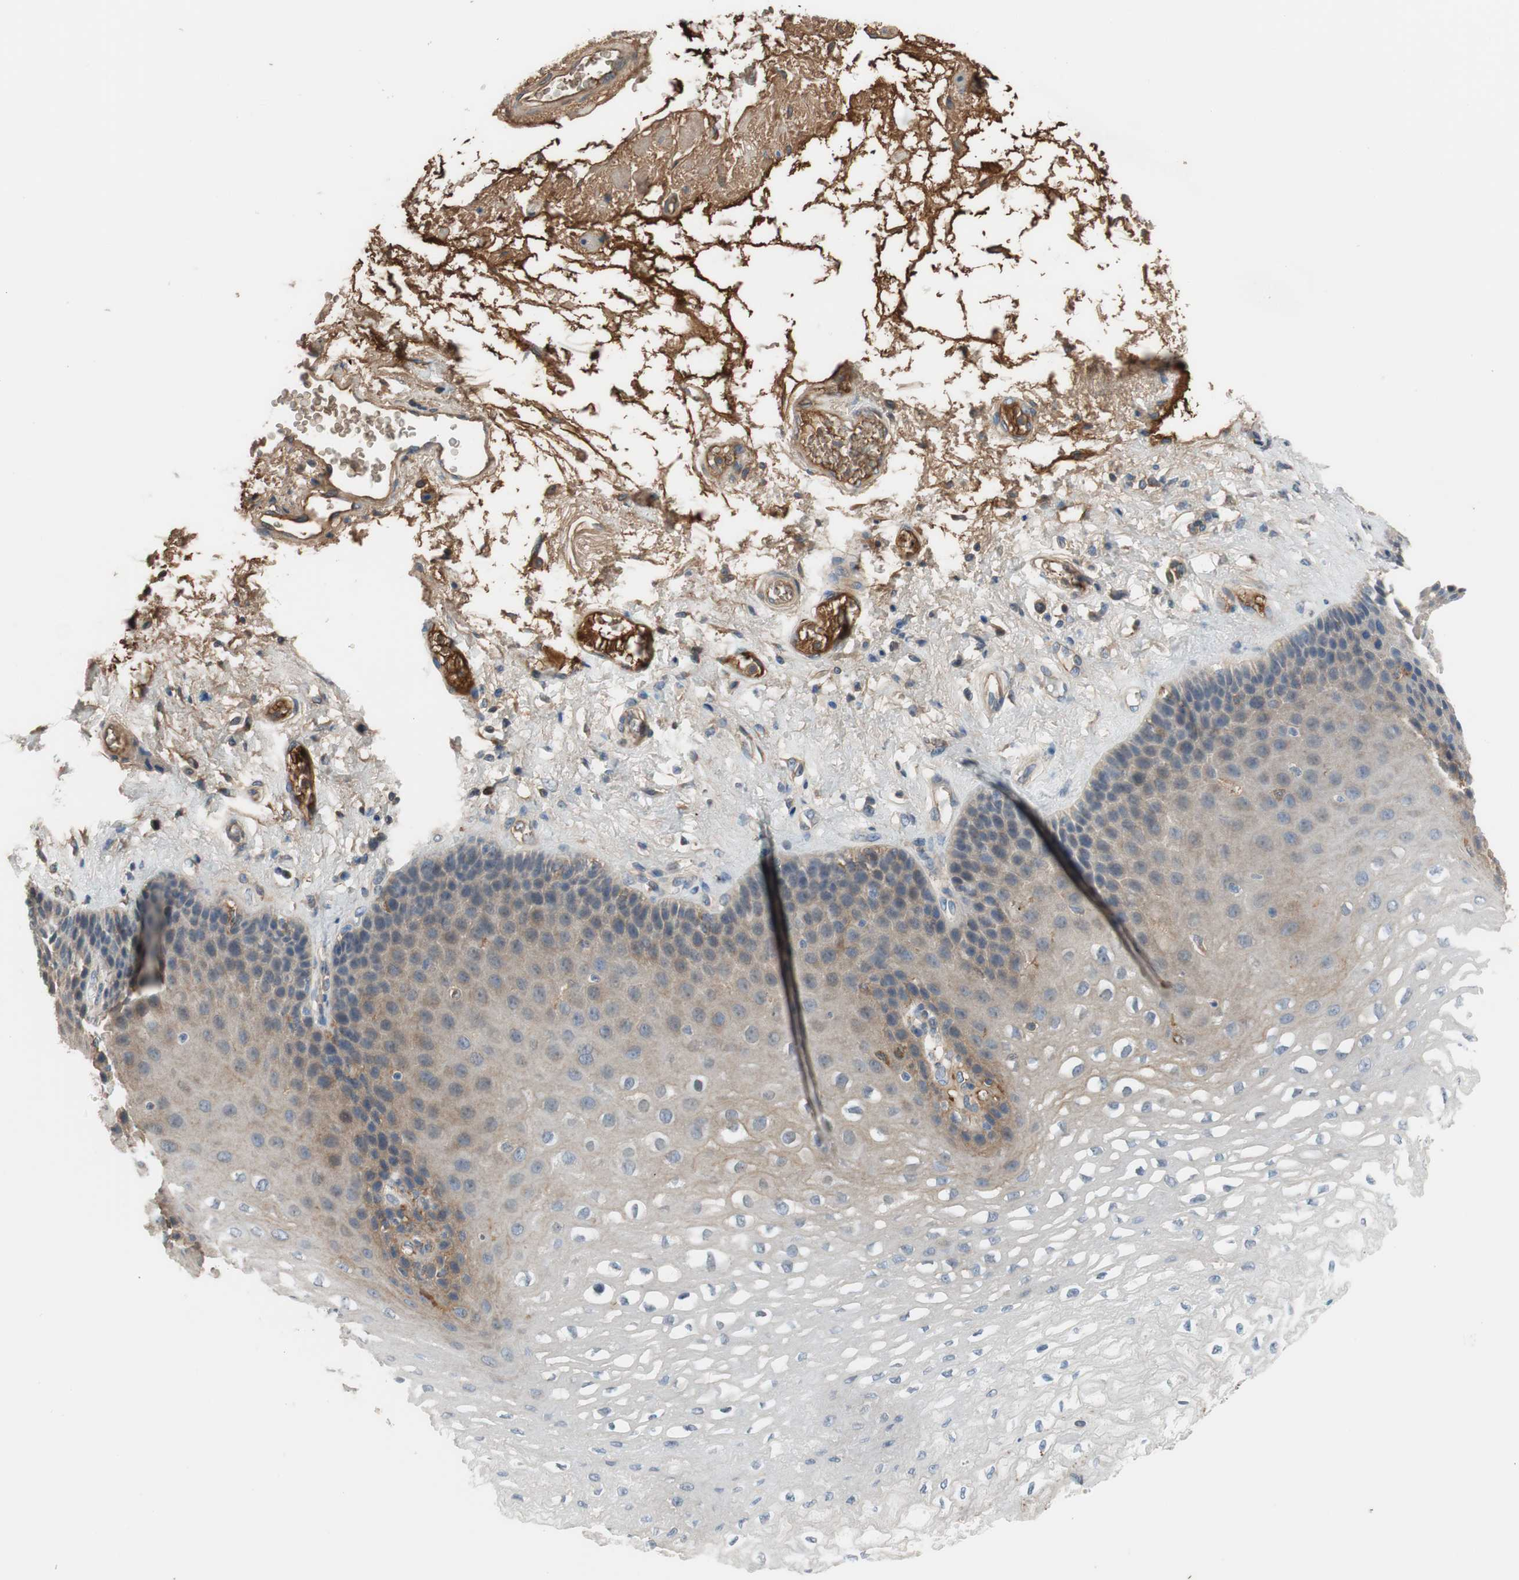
{"staining": {"intensity": "weak", "quantity": "<25%", "location": "cytoplasmic/membranous"}, "tissue": "esophagus", "cell_type": "Squamous epithelial cells", "image_type": "normal", "snomed": [{"axis": "morphology", "description": "Normal tissue, NOS"}, {"axis": "topography", "description": "Esophagus"}], "caption": "This is an immunohistochemistry micrograph of unremarkable esophagus. There is no positivity in squamous epithelial cells.", "gene": "C4A", "patient": {"sex": "female", "age": 72}}